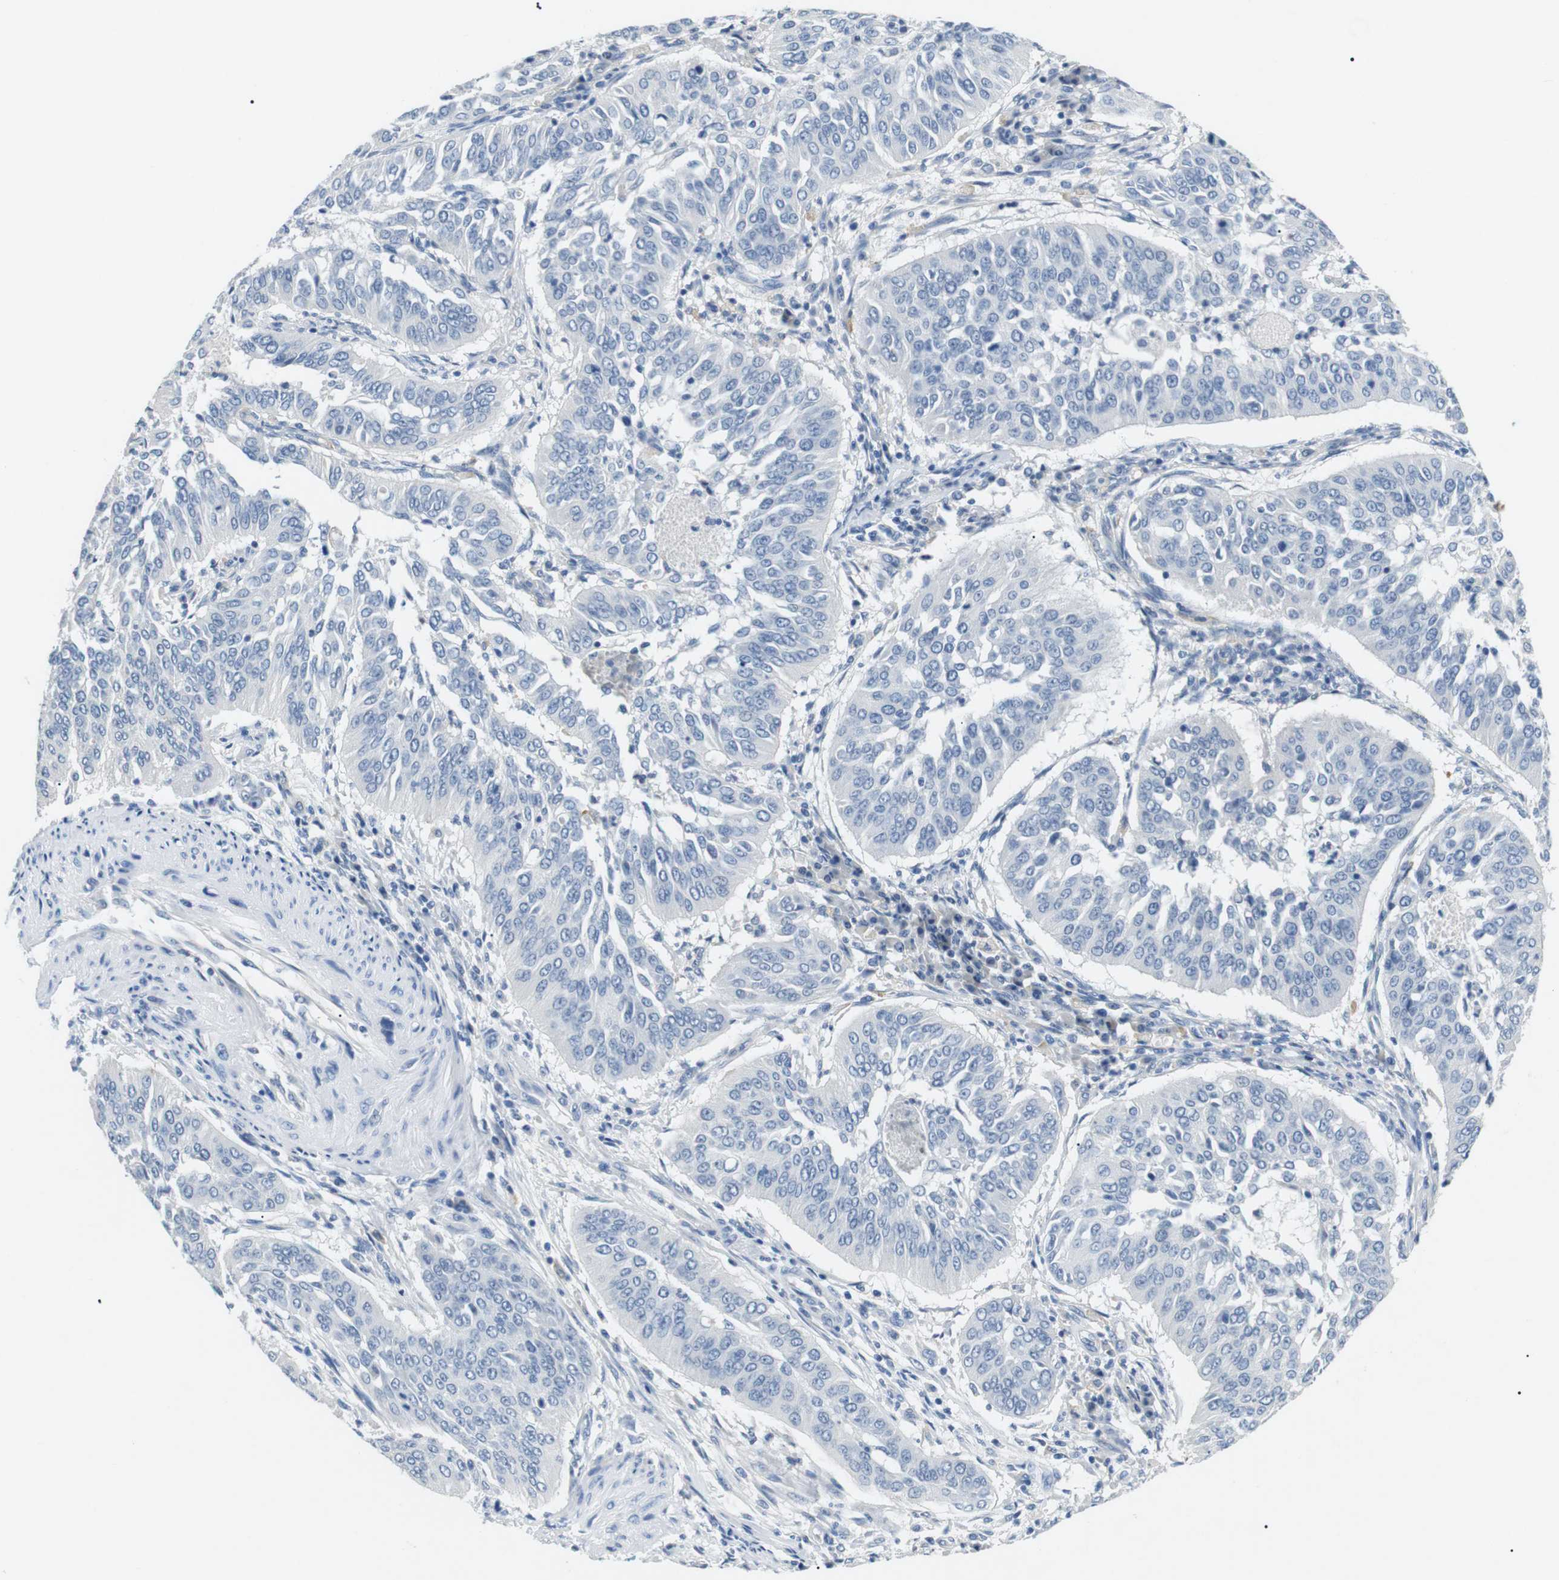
{"staining": {"intensity": "negative", "quantity": "none", "location": "none"}, "tissue": "cervical cancer", "cell_type": "Tumor cells", "image_type": "cancer", "snomed": [{"axis": "morphology", "description": "Normal tissue, NOS"}, {"axis": "morphology", "description": "Squamous cell carcinoma, NOS"}, {"axis": "topography", "description": "Cervix"}], "caption": "DAB immunohistochemical staining of cervical cancer exhibits no significant staining in tumor cells. (Brightfield microscopy of DAB IHC at high magnification).", "gene": "FCGRT", "patient": {"sex": "female", "age": 39}}